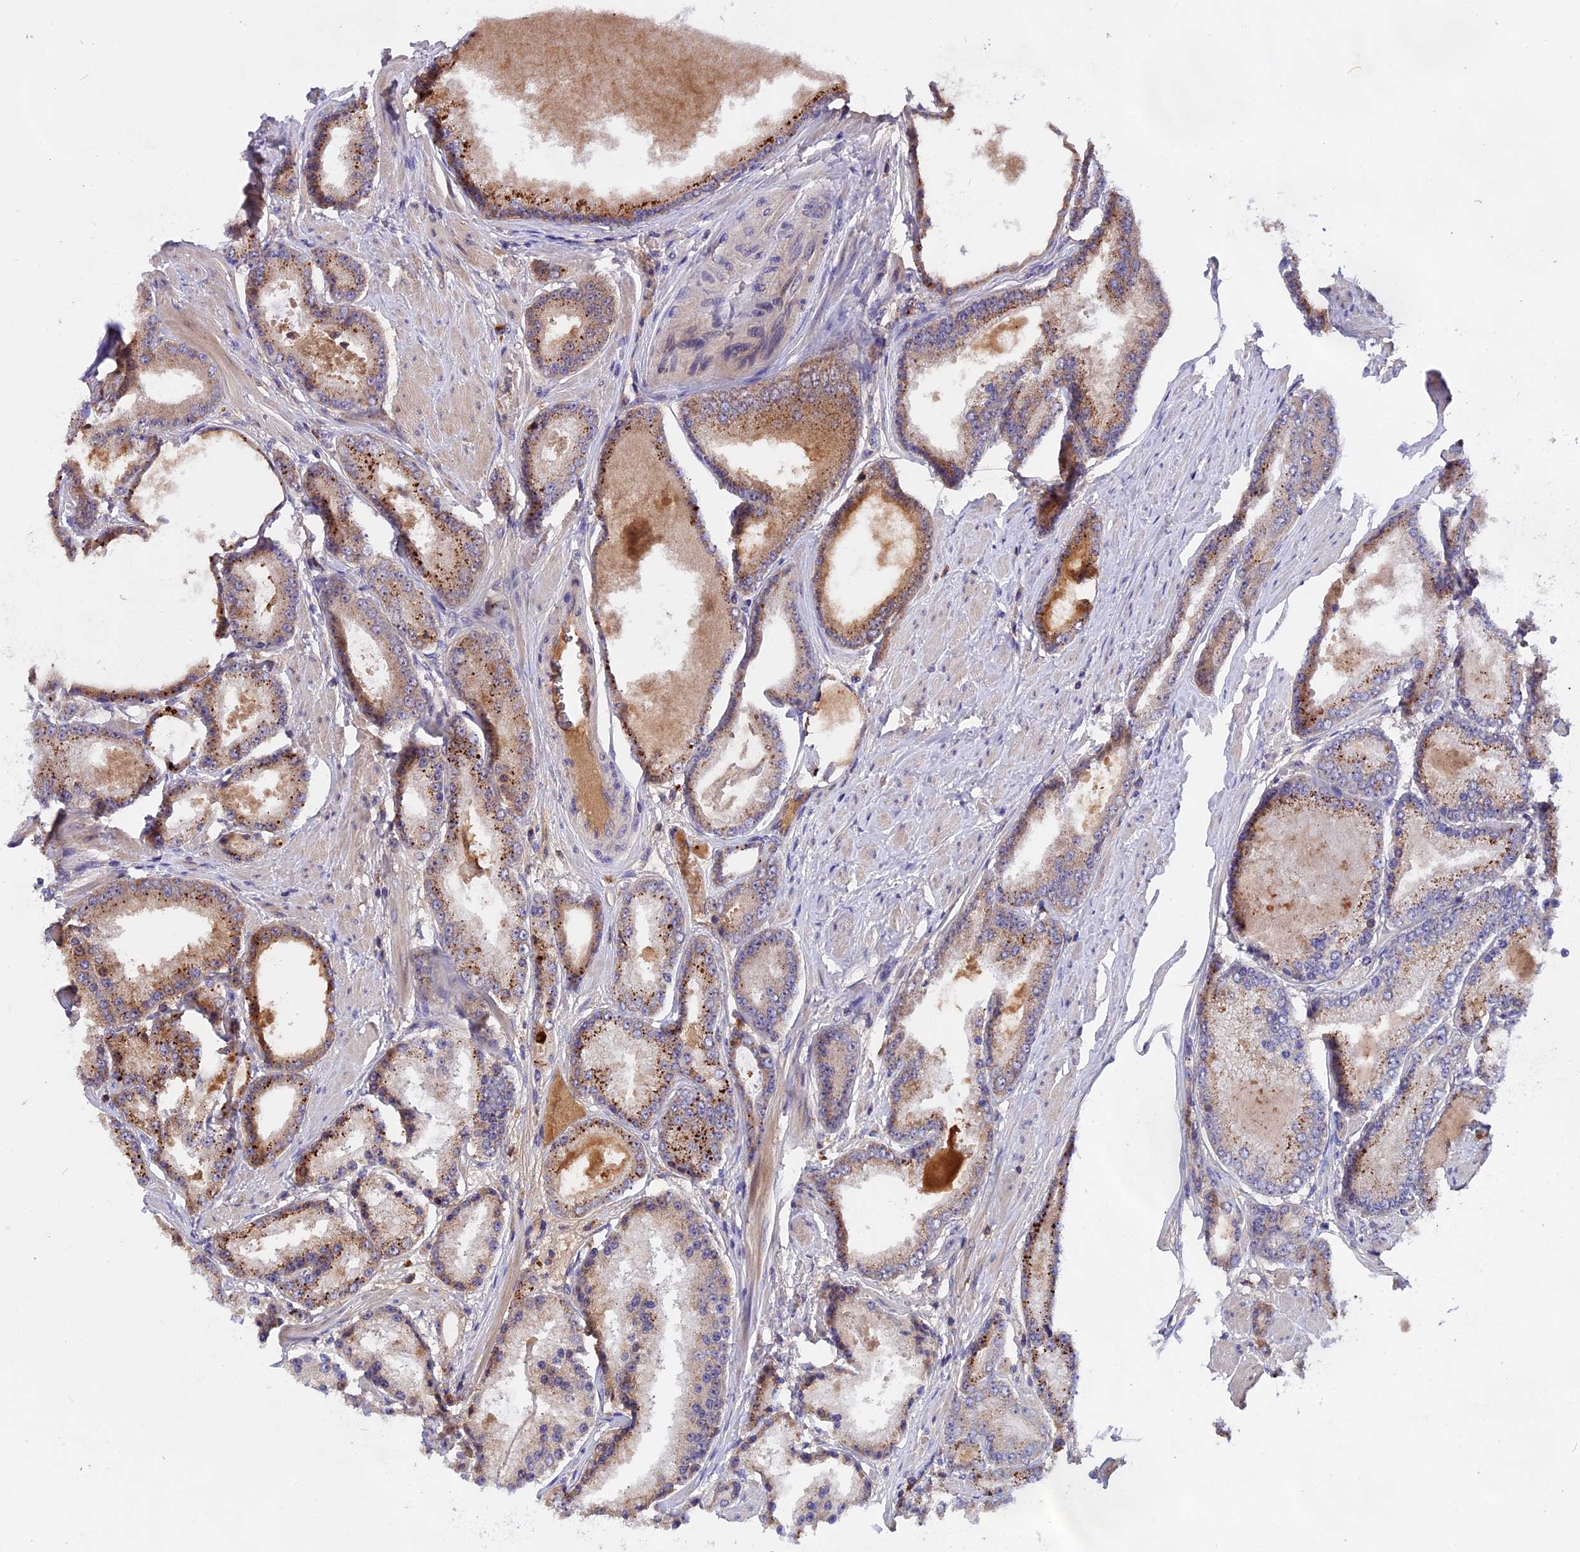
{"staining": {"intensity": "moderate", "quantity": ">75%", "location": "cytoplasmic/membranous"}, "tissue": "prostate cancer", "cell_type": "Tumor cells", "image_type": "cancer", "snomed": [{"axis": "morphology", "description": "Adenocarcinoma, High grade"}, {"axis": "topography", "description": "Prostate"}], "caption": "Protein staining of high-grade adenocarcinoma (prostate) tissue exhibits moderate cytoplasmic/membranous staining in about >75% of tumor cells.", "gene": "MARK4", "patient": {"sex": "male", "age": 59}}